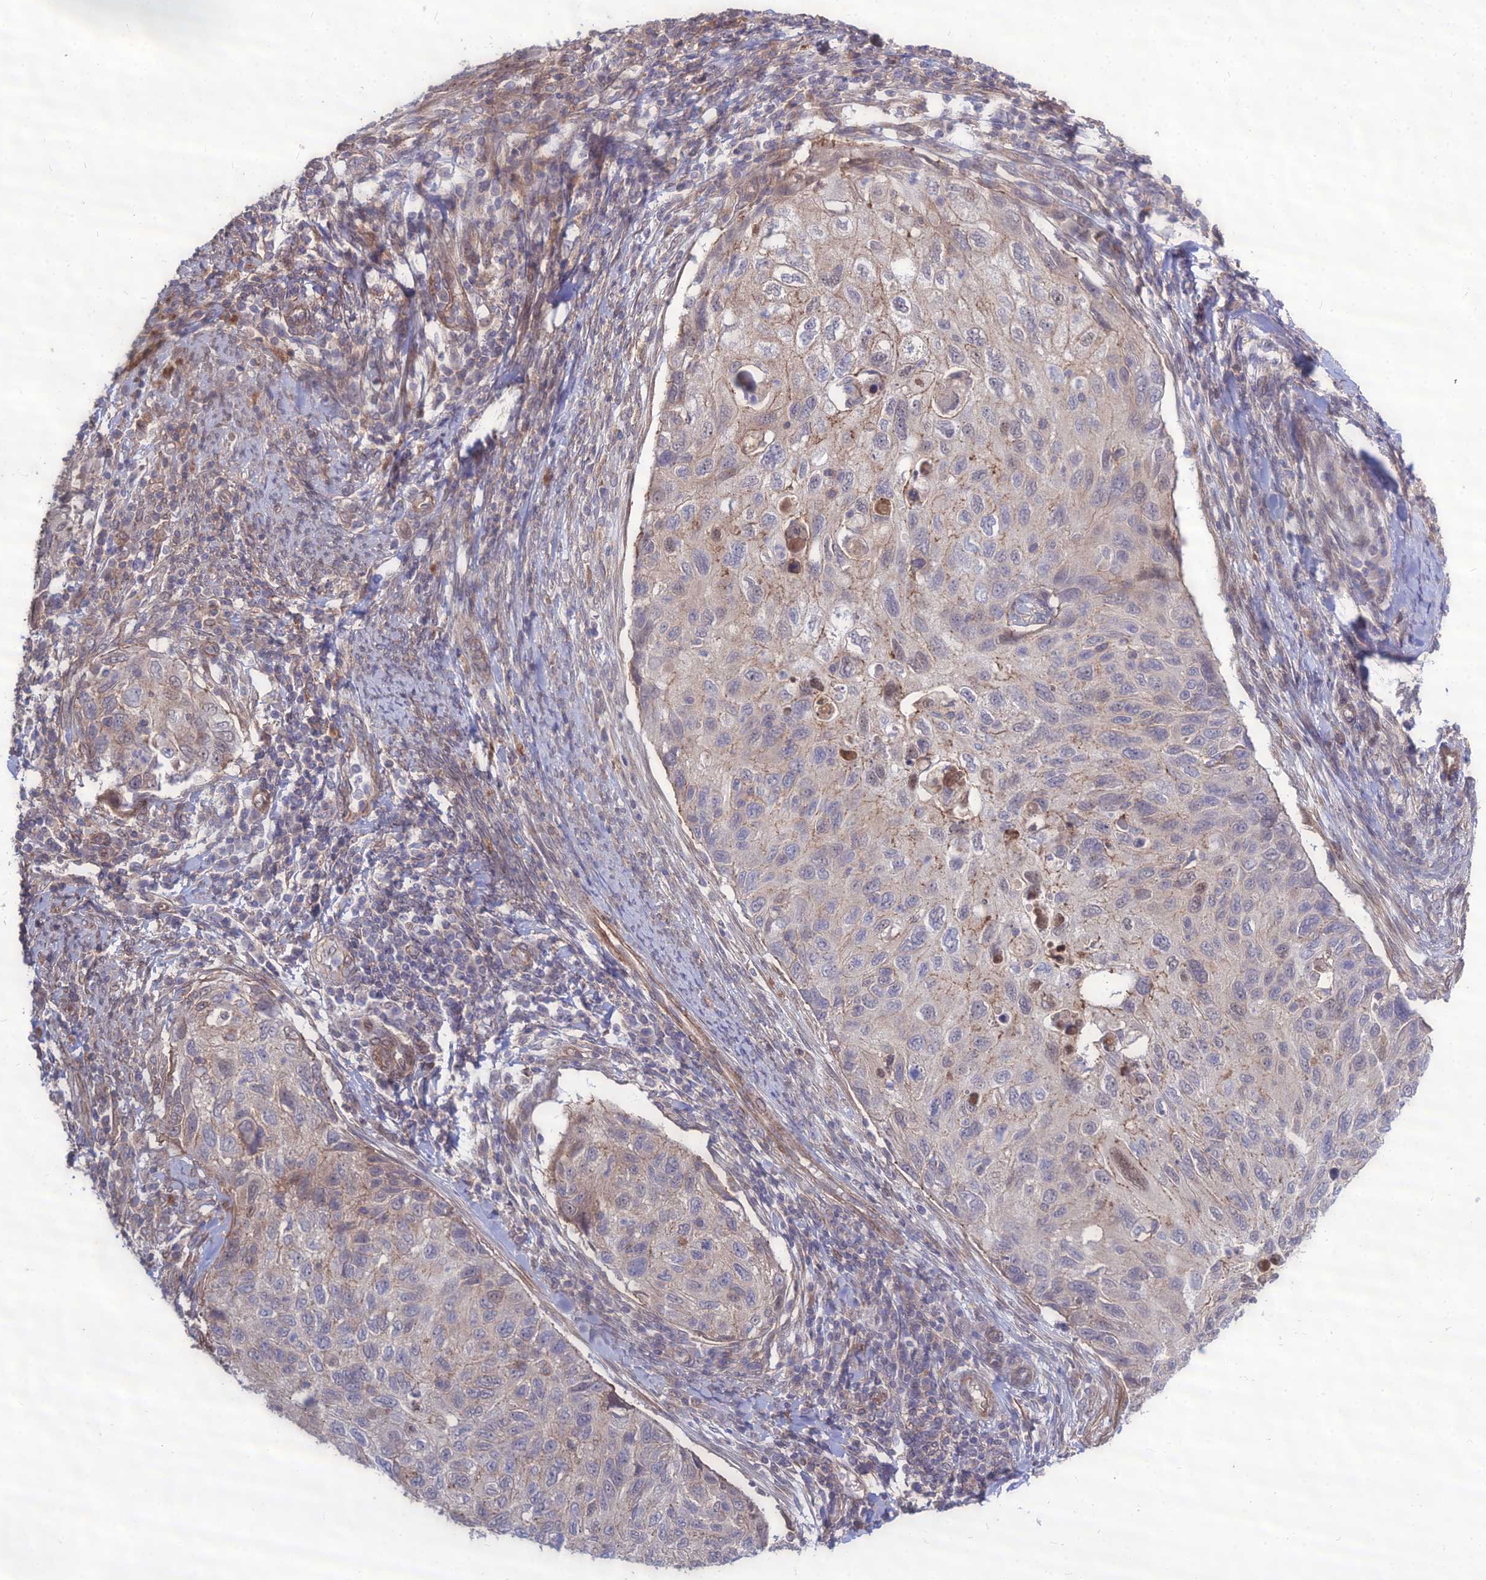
{"staining": {"intensity": "negative", "quantity": "none", "location": "none"}, "tissue": "cervical cancer", "cell_type": "Tumor cells", "image_type": "cancer", "snomed": [{"axis": "morphology", "description": "Squamous cell carcinoma, NOS"}, {"axis": "topography", "description": "Cervix"}], "caption": "Immunohistochemistry image of neoplastic tissue: cervical cancer (squamous cell carcinoma) stained with DAB (3,3'-diaminobenzidine) demonstrates no significant protein expression in tumor cells. (DAB immunohistochemistry (IHC) visualized using brightfield microscopy, high magnification).", "gene": "TSPYL2", "patient": {"sex": "female", "age": 70}}